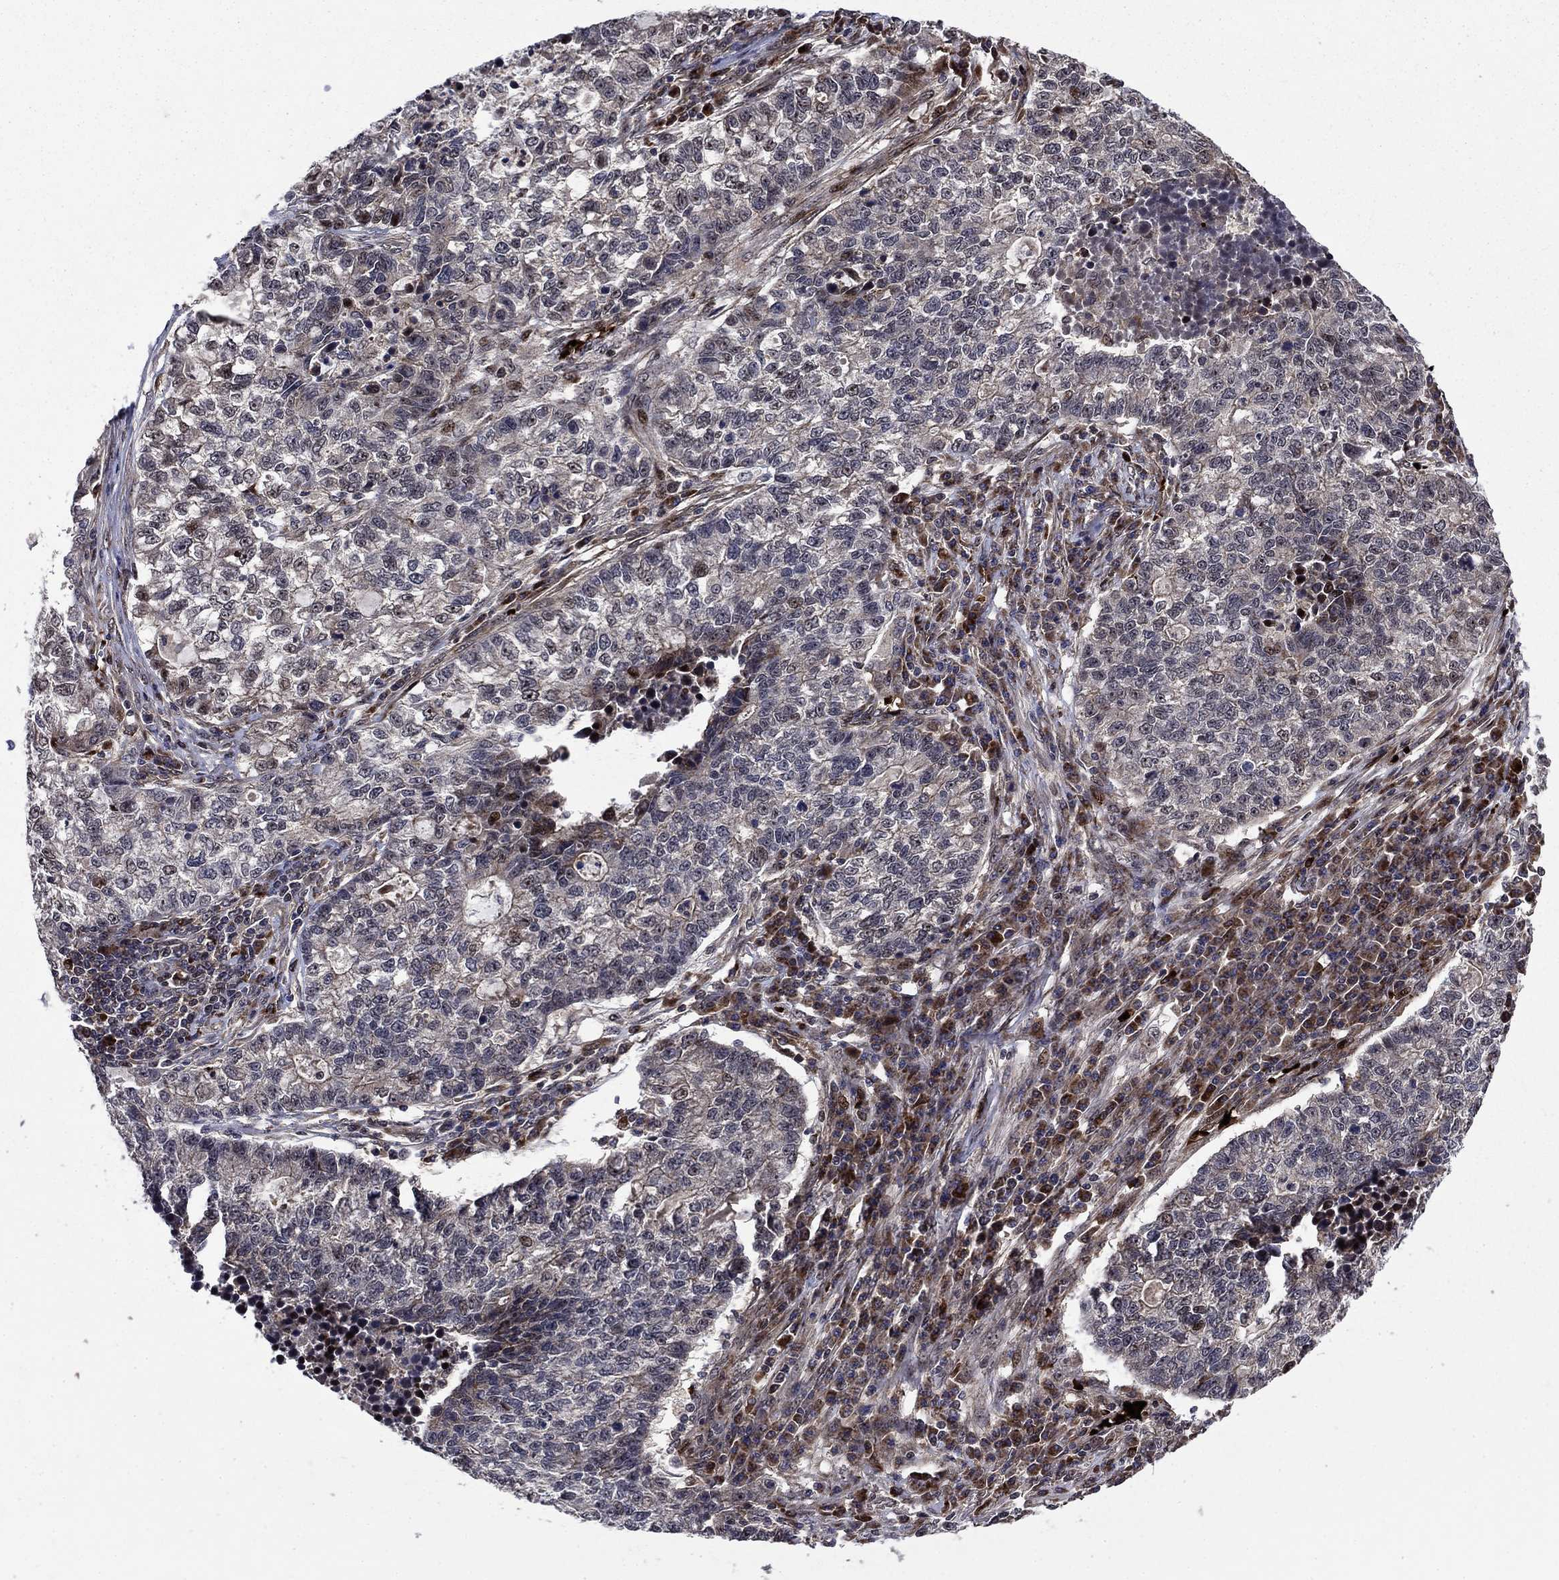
{"staining": {"intensity": "weak", "quantity": "<25%", "location": "nuclear"}, "tissue": "lung cancer", "cell_type": "Tumor cells", "image_type": "cancer", "snomed": [{"axis": "morphology", "description": "Adenocarcinoma, NOS"}, {"axis": "topography", "description": "Lung"}], "caption": "This is an immunohistochemistry (IHC) histopathology image of human lung cancer (adenocarcinoma). There is no expression in tumor cells.", "gene": "AGTPBP1", "patient": {"sex": "male", "age": 57}}